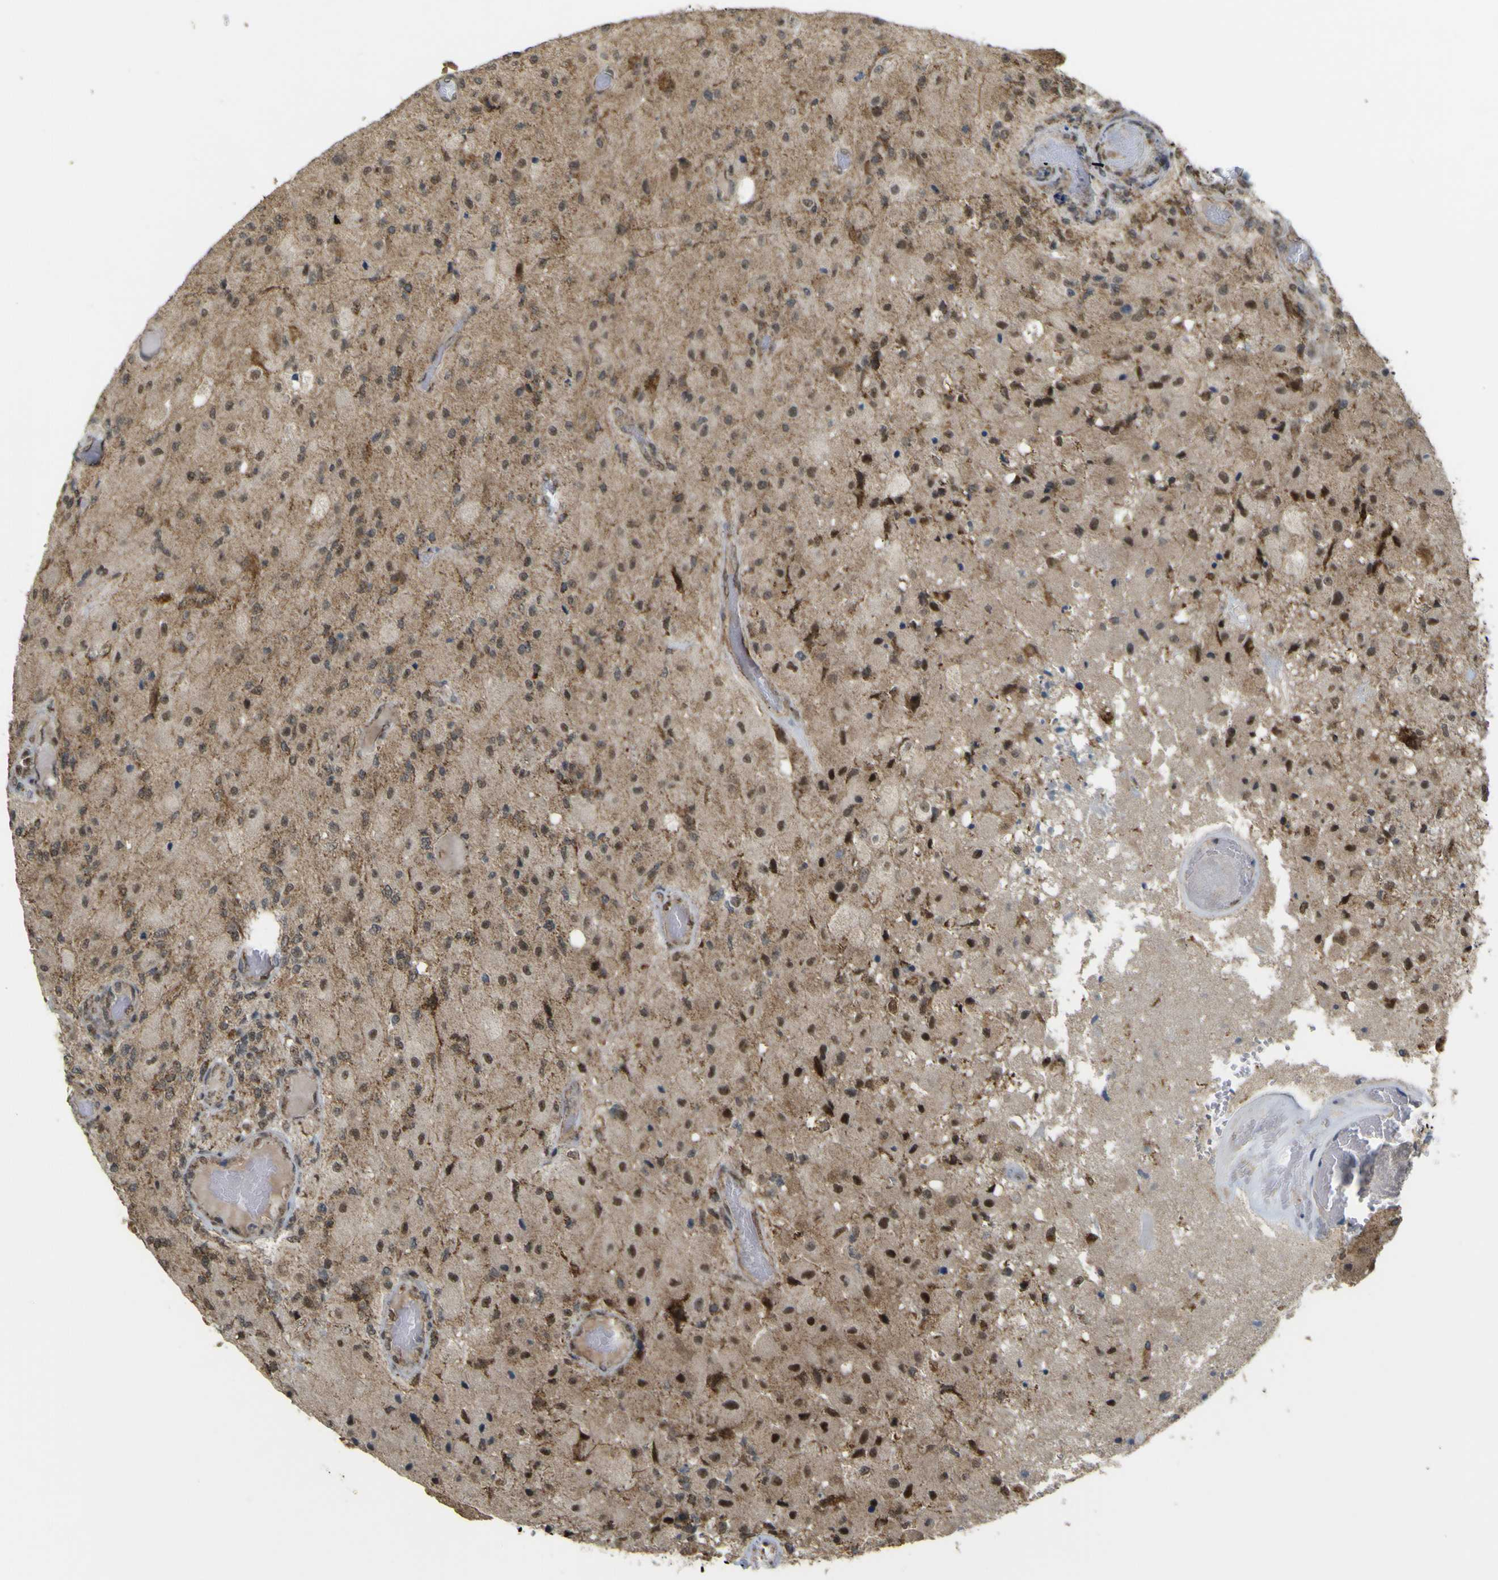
{"staining": {"intensity": "moderate", "quantity": ">75%", "location": "cytoplasmic/membranous,nuclear"}, "tissue": "glioma", "cell_type": "Tumor cells", "image_type": "cancer", "snomed": [{"axis": "morphology", "description": "Normal tissue, NOS"}, {"axis": "morphology", "description": "Glioma, malignant, High grade"}, {"axis": "topography", "description": "Cerebral cortex"}], "caption": "Immunohistochemical staining of human glioma exhibits moderate cytoplasmic/membranous and nuclear protein positivity in approximately >75% of tumor cells. (IHC, brightfield microscopy, high magnification).", "gene": "ACBD5", "patient": {"sex": "male", "age": 77}}